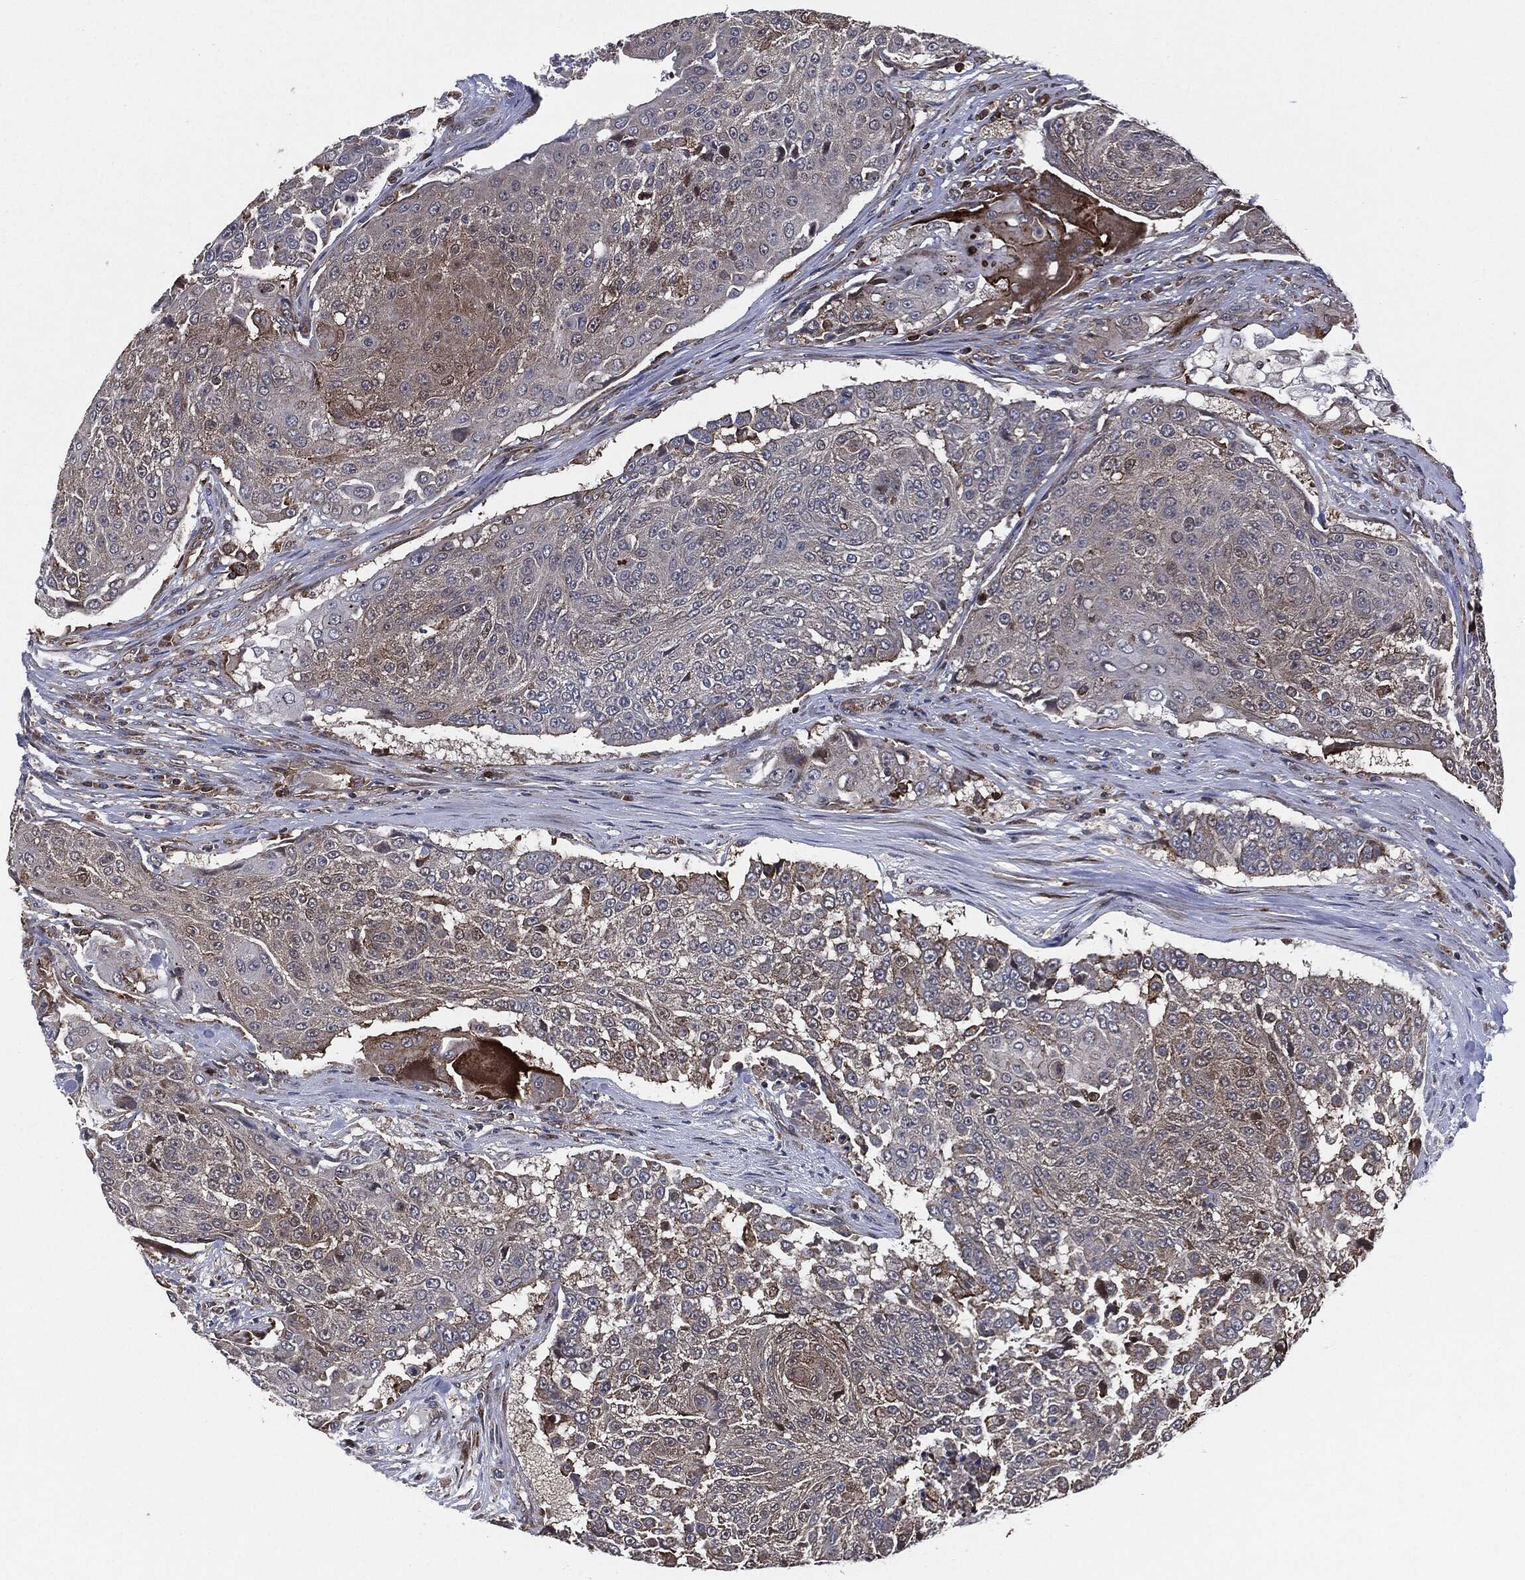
{"staining": {"intensity": "negative", "quantity": "none", "location": "none"}, "tissue": "urothelial cancer", "cell_type": "Tumor cells", "image_type": "cancer", "snomed": [{"axis": "morphology", "description": "Urothelial carcinoma, High grade"}, {"axis": "topography", "description": "Urinary bladder"}], "caption": "DAB immunohistochemical staining of urothelial cancer shows no significant expression in tumor cells.", "gene": "UBR1", "patient": {"sex": "female", "age": 63}}